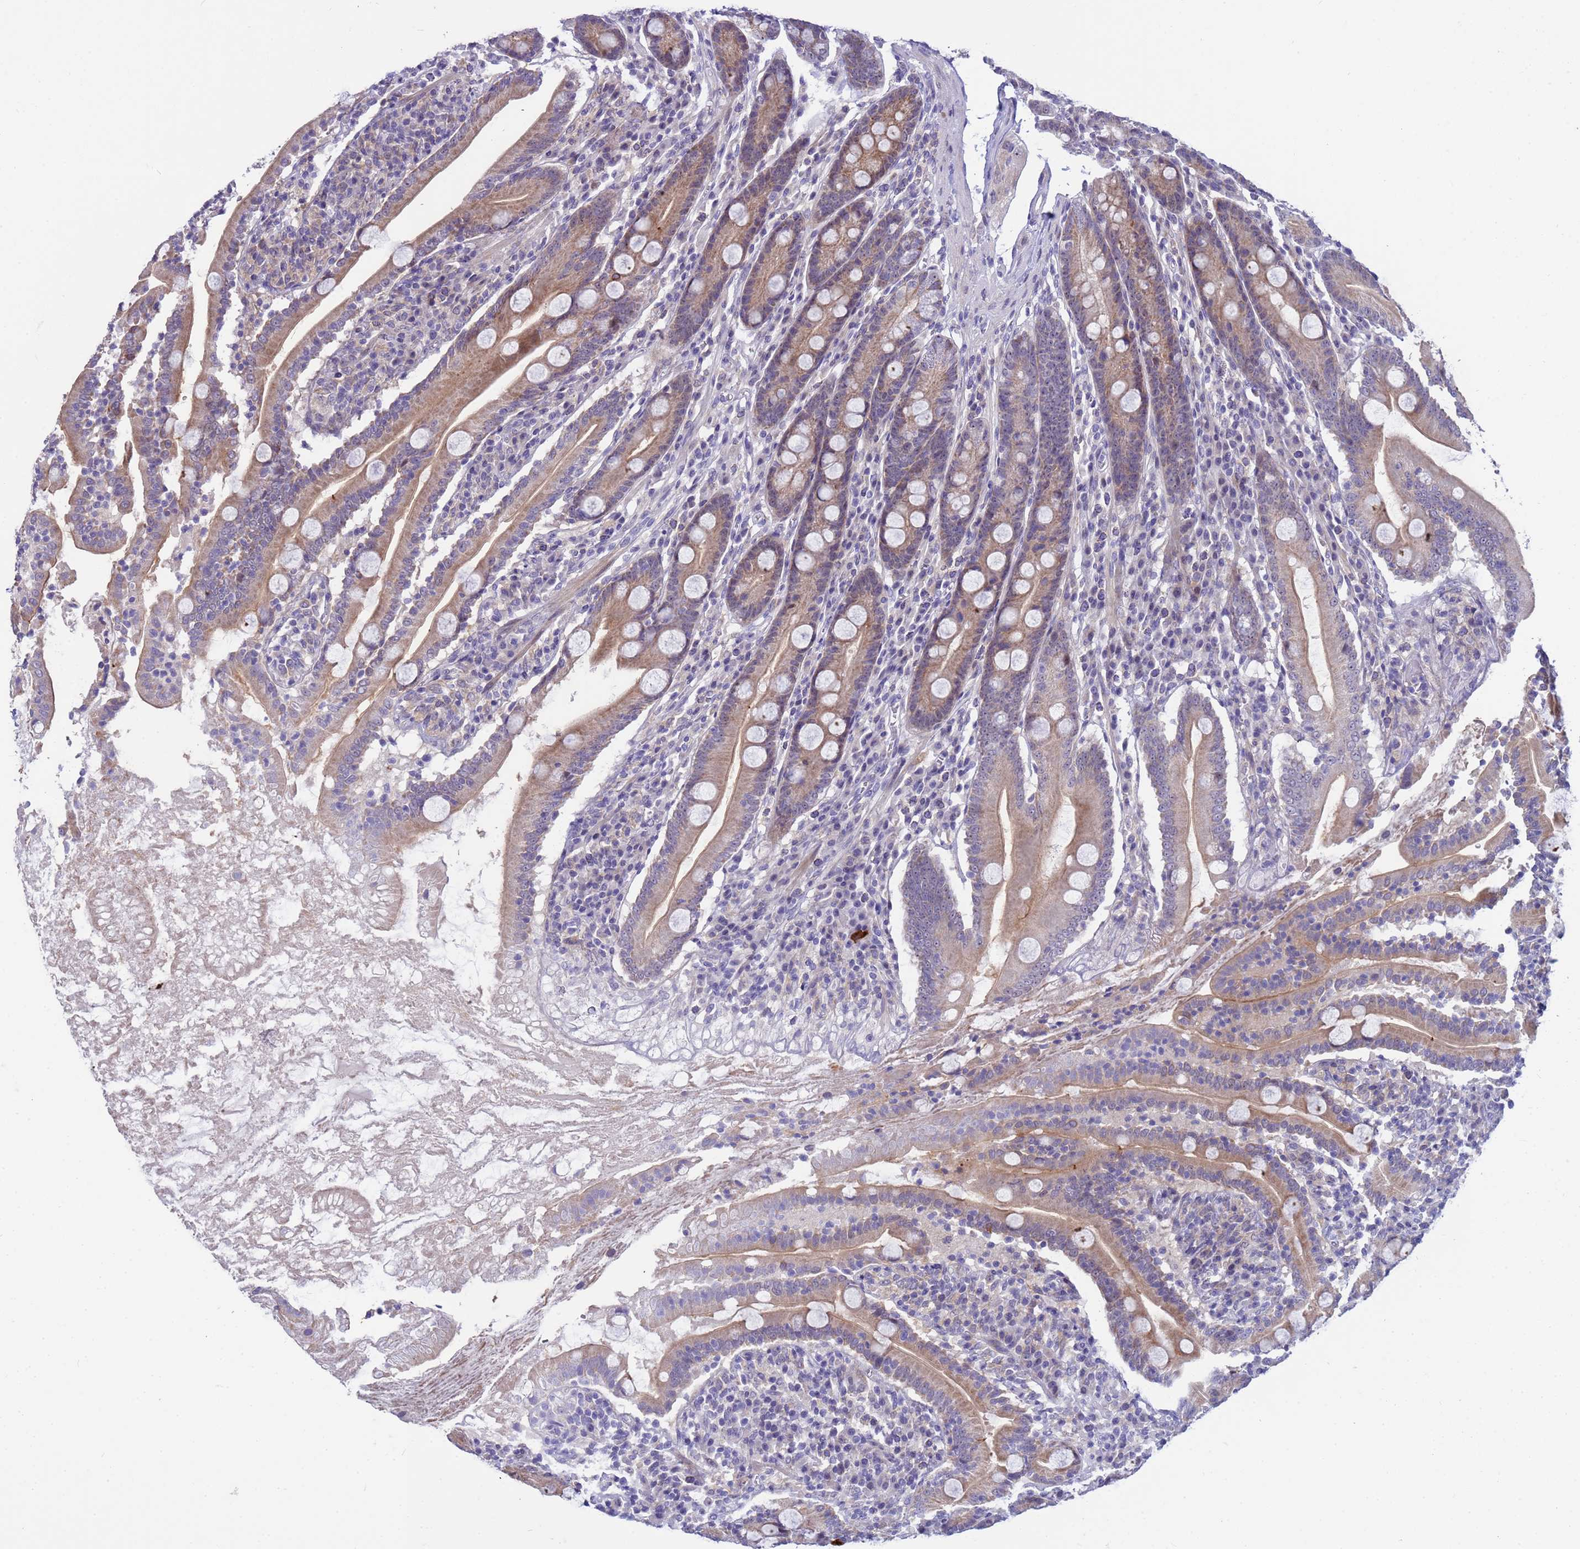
{"staining": {"intensity": "moderate", "quantity": ">75%", "location": "cytoplasmic/membranous"}, "tissue": "duodenum", "cell_type": "Glandular cells", "image_type": "normal", "snomed": [{"axis": "morphology", "description": "Normal tissue, NOS"}, {"axis": "topography", "description": "Duodenum"}], "caption": "Glandular cells reveal medium levels of moderate cytoplasmic/membranous expression in approximately >75% of cells in benign human duodenum.", "gene": "LRATD1", "patient": {"sex": "male", "age": 35}}